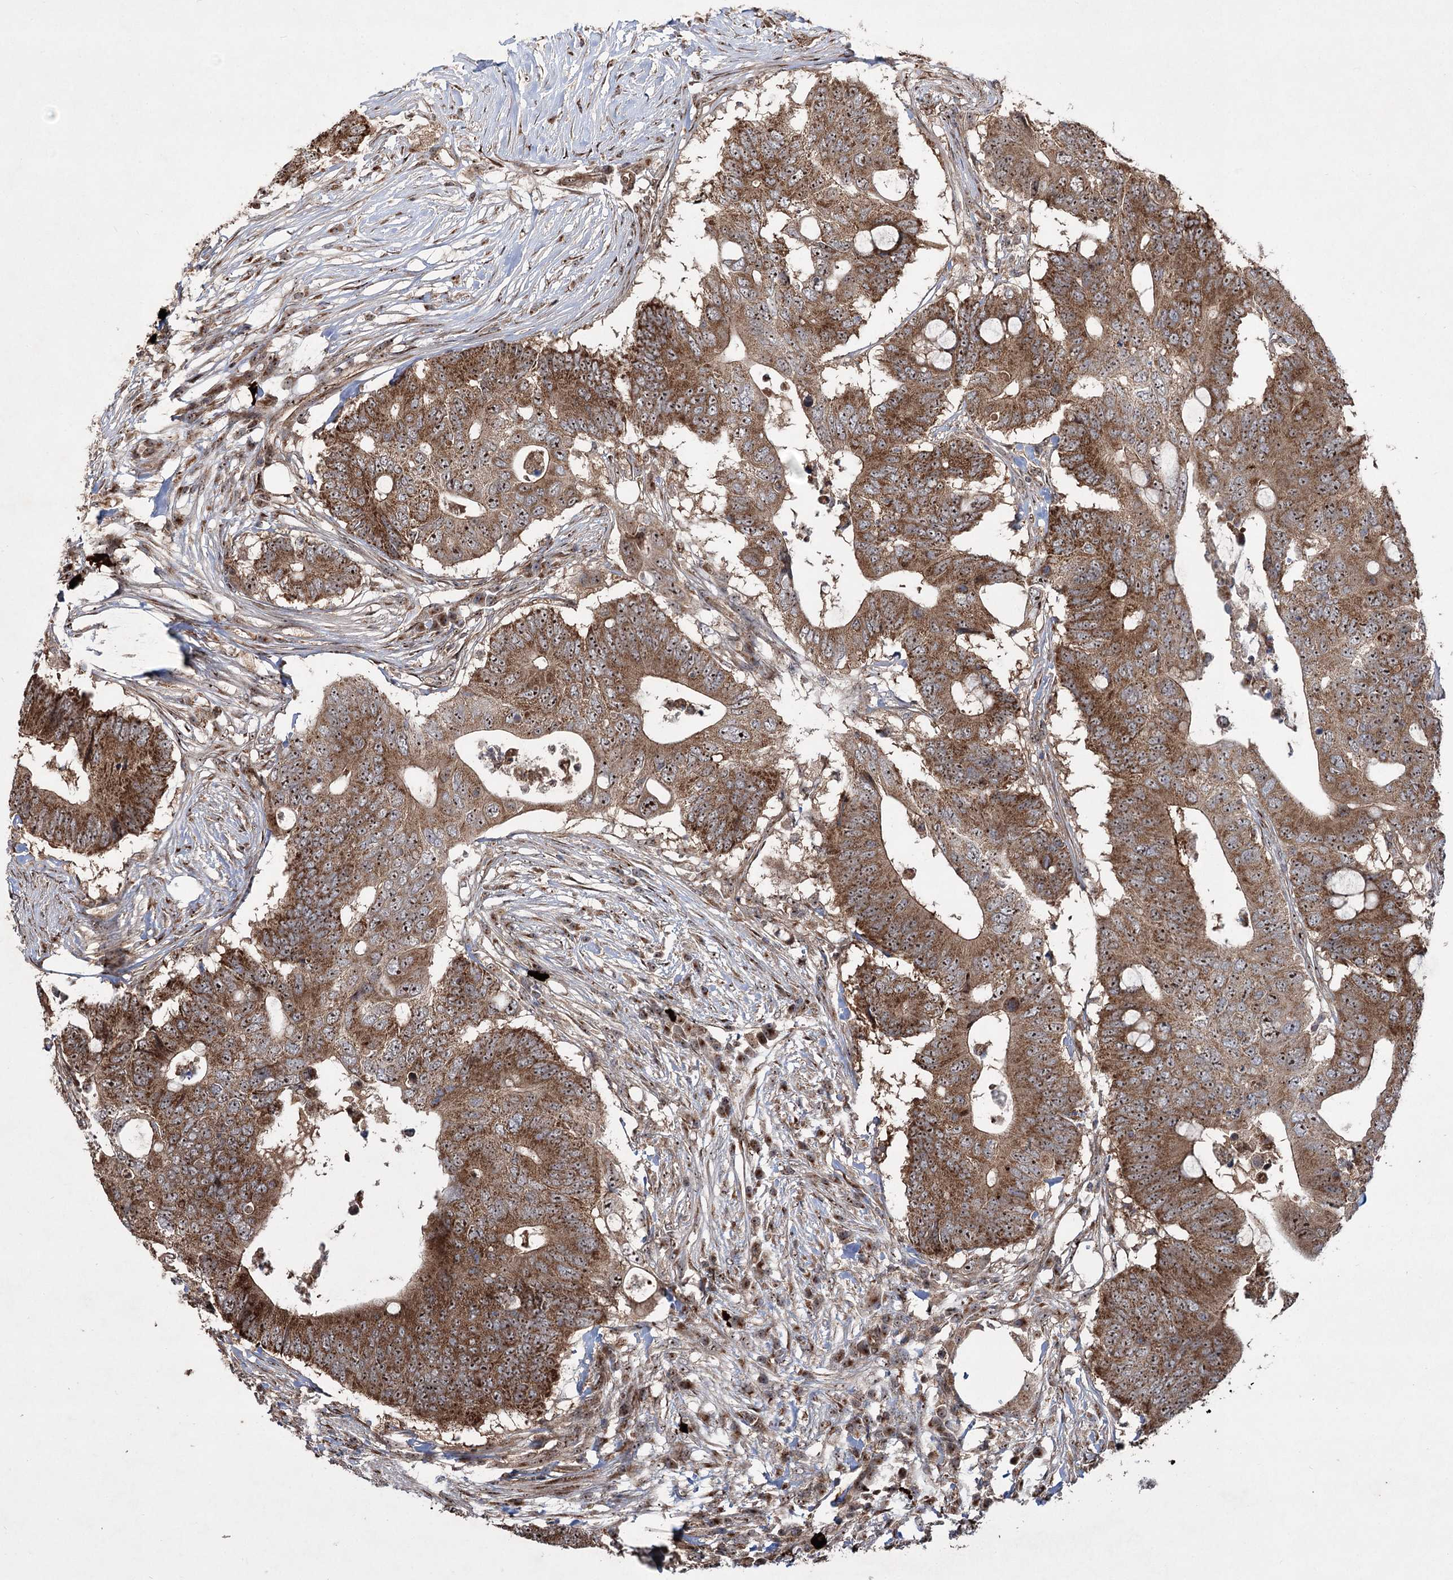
{"staining": {"intensity": "strong", "quantity": ">75%", "location": "cytoplasmic/membranous,nuclear"}, "tissue": "colorectal cancer", "cell_type": "Tumor cells", "image_type": "cancer", "snomed": [{"axis": "morphology", "description": "Adenocarcinoma, NOS"}, {"axis": "topography", "description": "Colon"}], "caption": "Immunohistochemistry of human colorectal cancer exhibits high levels of strong cytoplasmic/membranous and nuclear positivity in approximately >75% of tumor cells.", "gene": "SERINC5", "patient": {"sex": "male", "age": 71}}